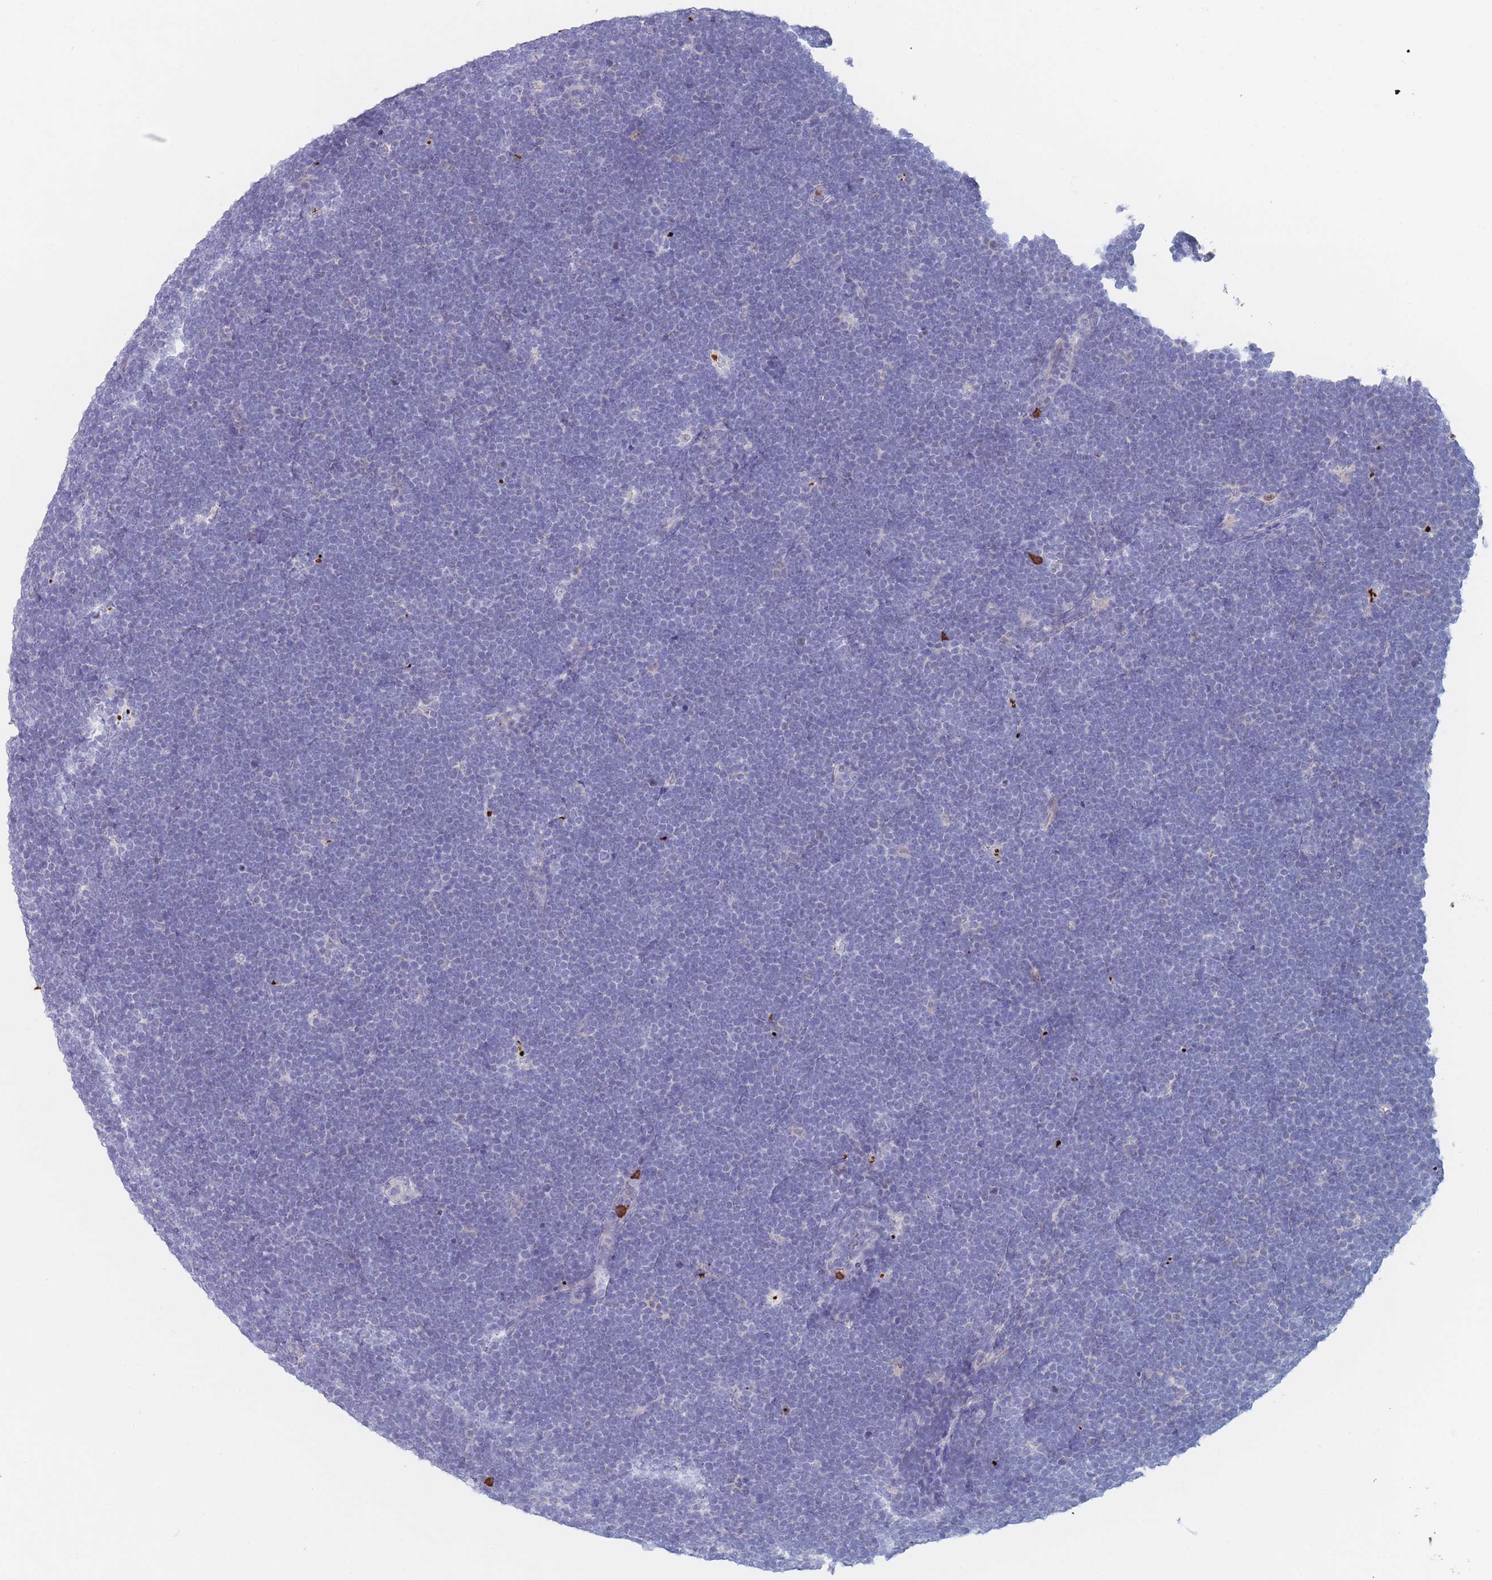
{"staining": {"intensity": "negative", "quantity": "none", "location": "none"}, "tissue": "lymphoma", "cell_type": "Tumor cells", "image_type": "cancer", "snomed": [{"axis": "morphology", "description": "Malignant lymphoma, non-Hodgkin's type, High grade"}, {"axis": "topography", "description": "Lymph node"}], "caption": "A histopathology image of malignant lymphoma, non-Hodgkin's type (high-grade) stained for a protein exhibits no brown staining in tumor cells. (DAB IHC, high magnification).", "gene": "ATP1A3", "patient": {"sex": "male", "age": 13}}